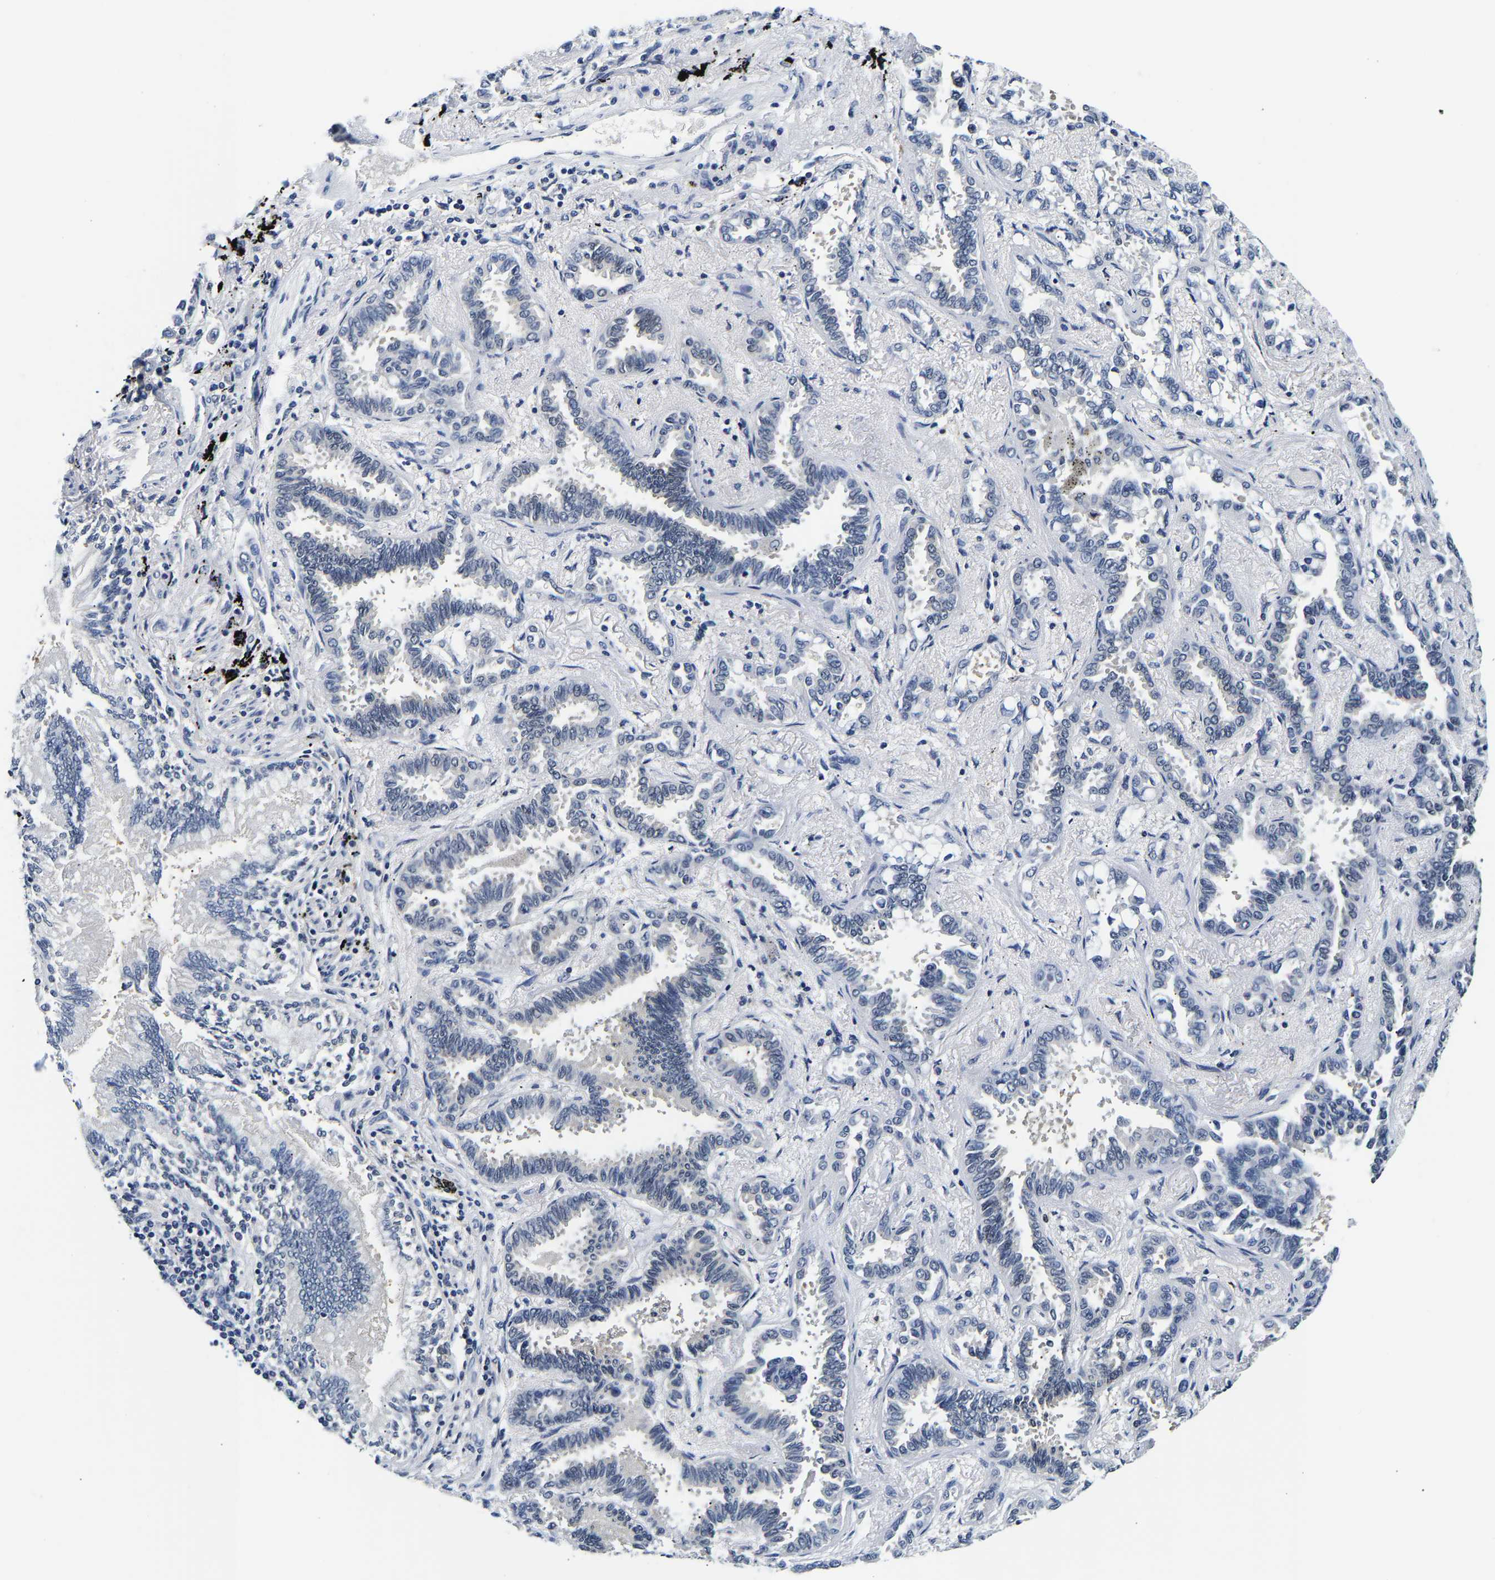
{"staining": {"intensity": "negative", "quantity": "none", "location": "none"}, "tissue": "lung cancer", "cell_type": "Tumor cells", "image_type": "cancer", "snomed": [{"axis": "morphology", "description": "Adenocarcinoma, NOS"}, {"axis": "topography", "description": "Lung"}], "caption": "This is a photomicrograph of IHC staining of adenocarcinoma (lung), which shows no staining in tumor cells. The staining was performed using DAB (3,3'-diaminobenzidine) to visualize the protein expression in brown, while the nuclei were stained in blue with hematoxylin (Magnification: 20x).", "gene": "UCHL3", "patient": {"sex": "male", "age": 59}}